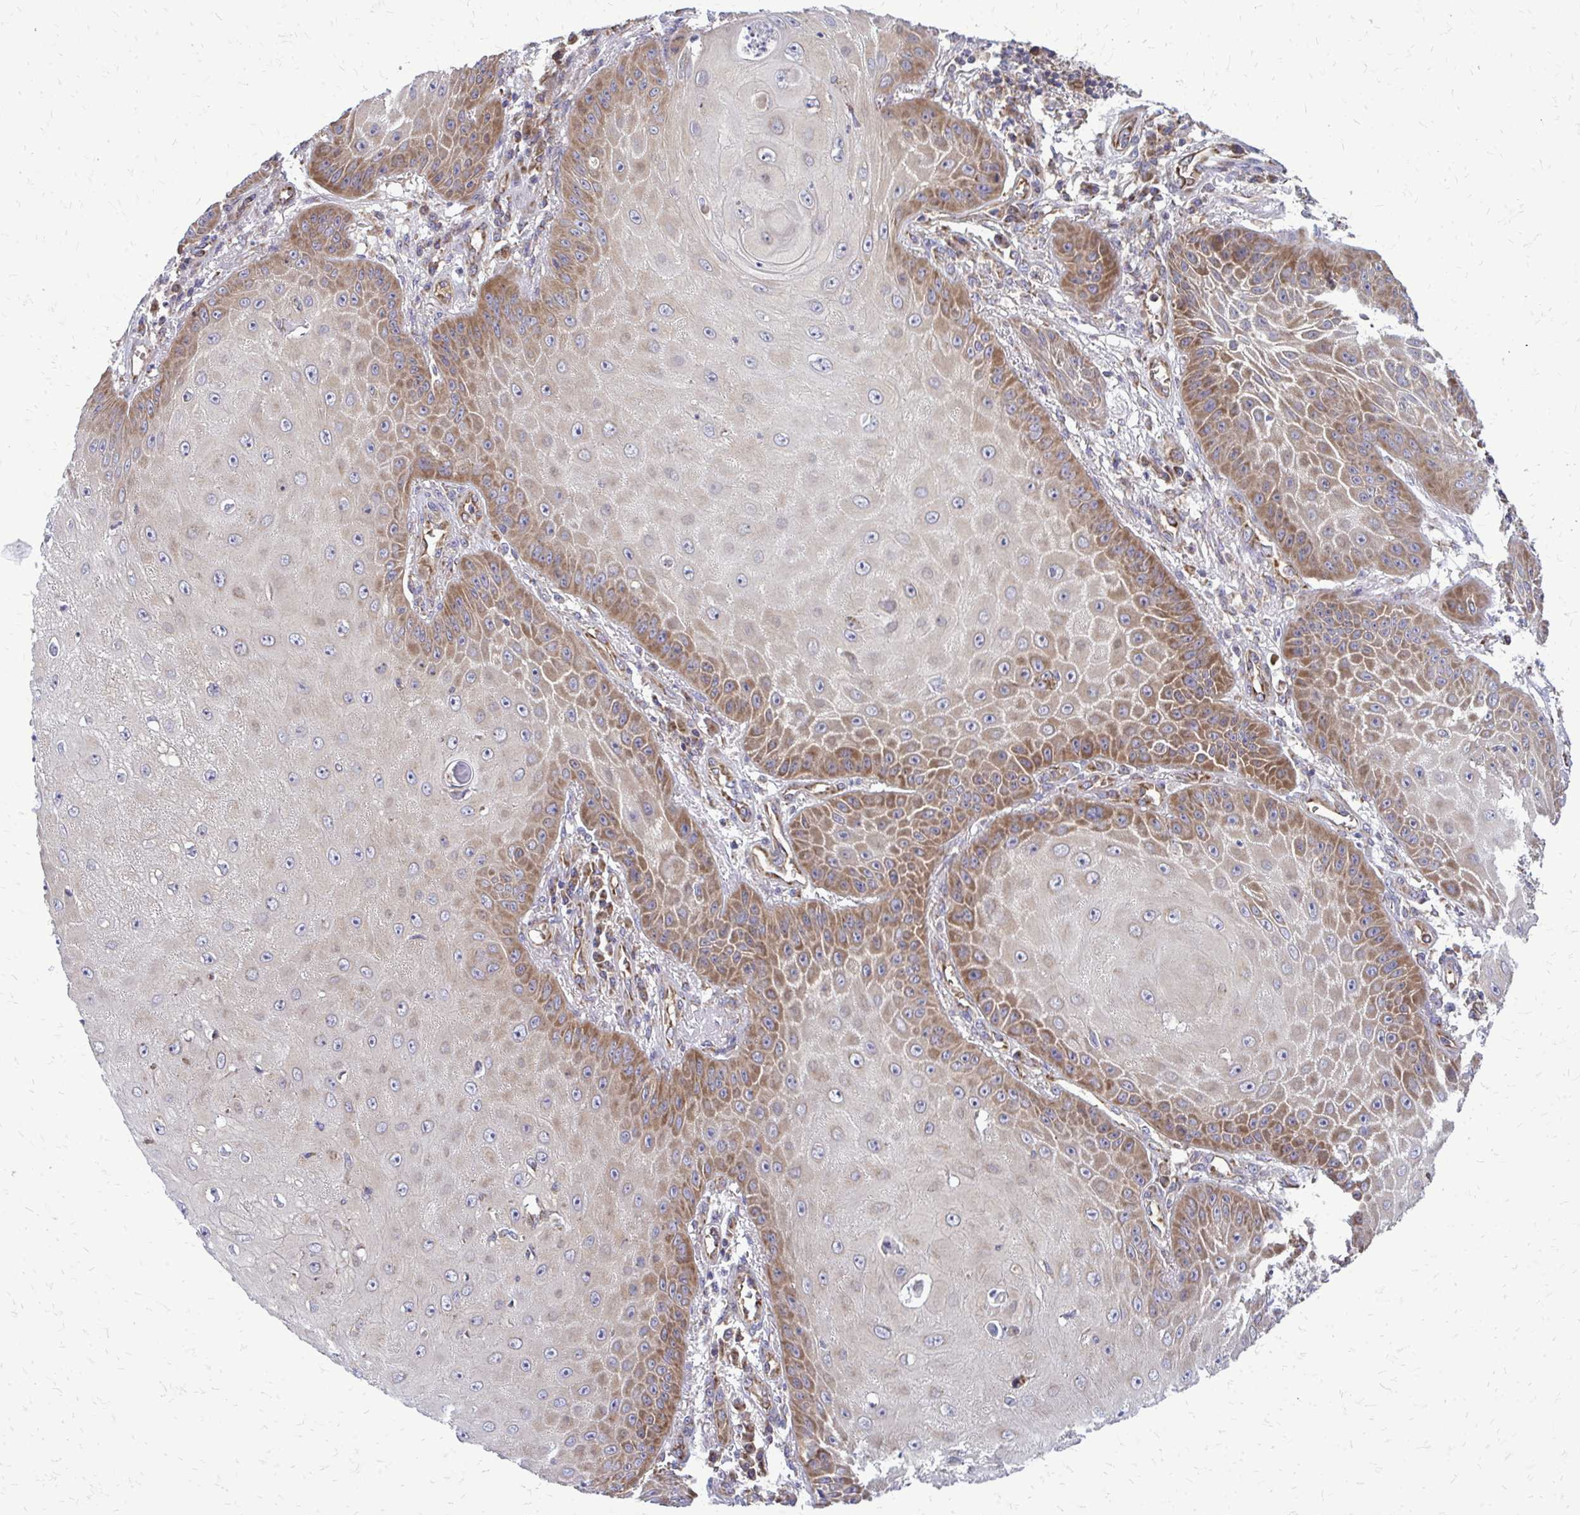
{"staining": {"intensity": "moderate", "quantity": "25%-75%", "location": "cytoplasmic/membranous"}, "tissue": "skin cancer", "cell_type": "Tumor cells", "image_type": "cancer", "snomed": [{"axis": "morphology", "description": "Squamous cell carcinoma, NOS"}, {"axis": "topography", "description": "Skin"}], "caption": "Immunohistochemistry micrograph of neoplastic tissue: squamous cell carcinoma (skin) stained using IHC exhibits medium levels of moderate protein expression localized specifically in the cytoplasmic/membranous of tumor cells, appearing as a cytoplasmic/membranous brown color.", "gene": "PDK4", "patient": {"sex": "male", "age": 70}}